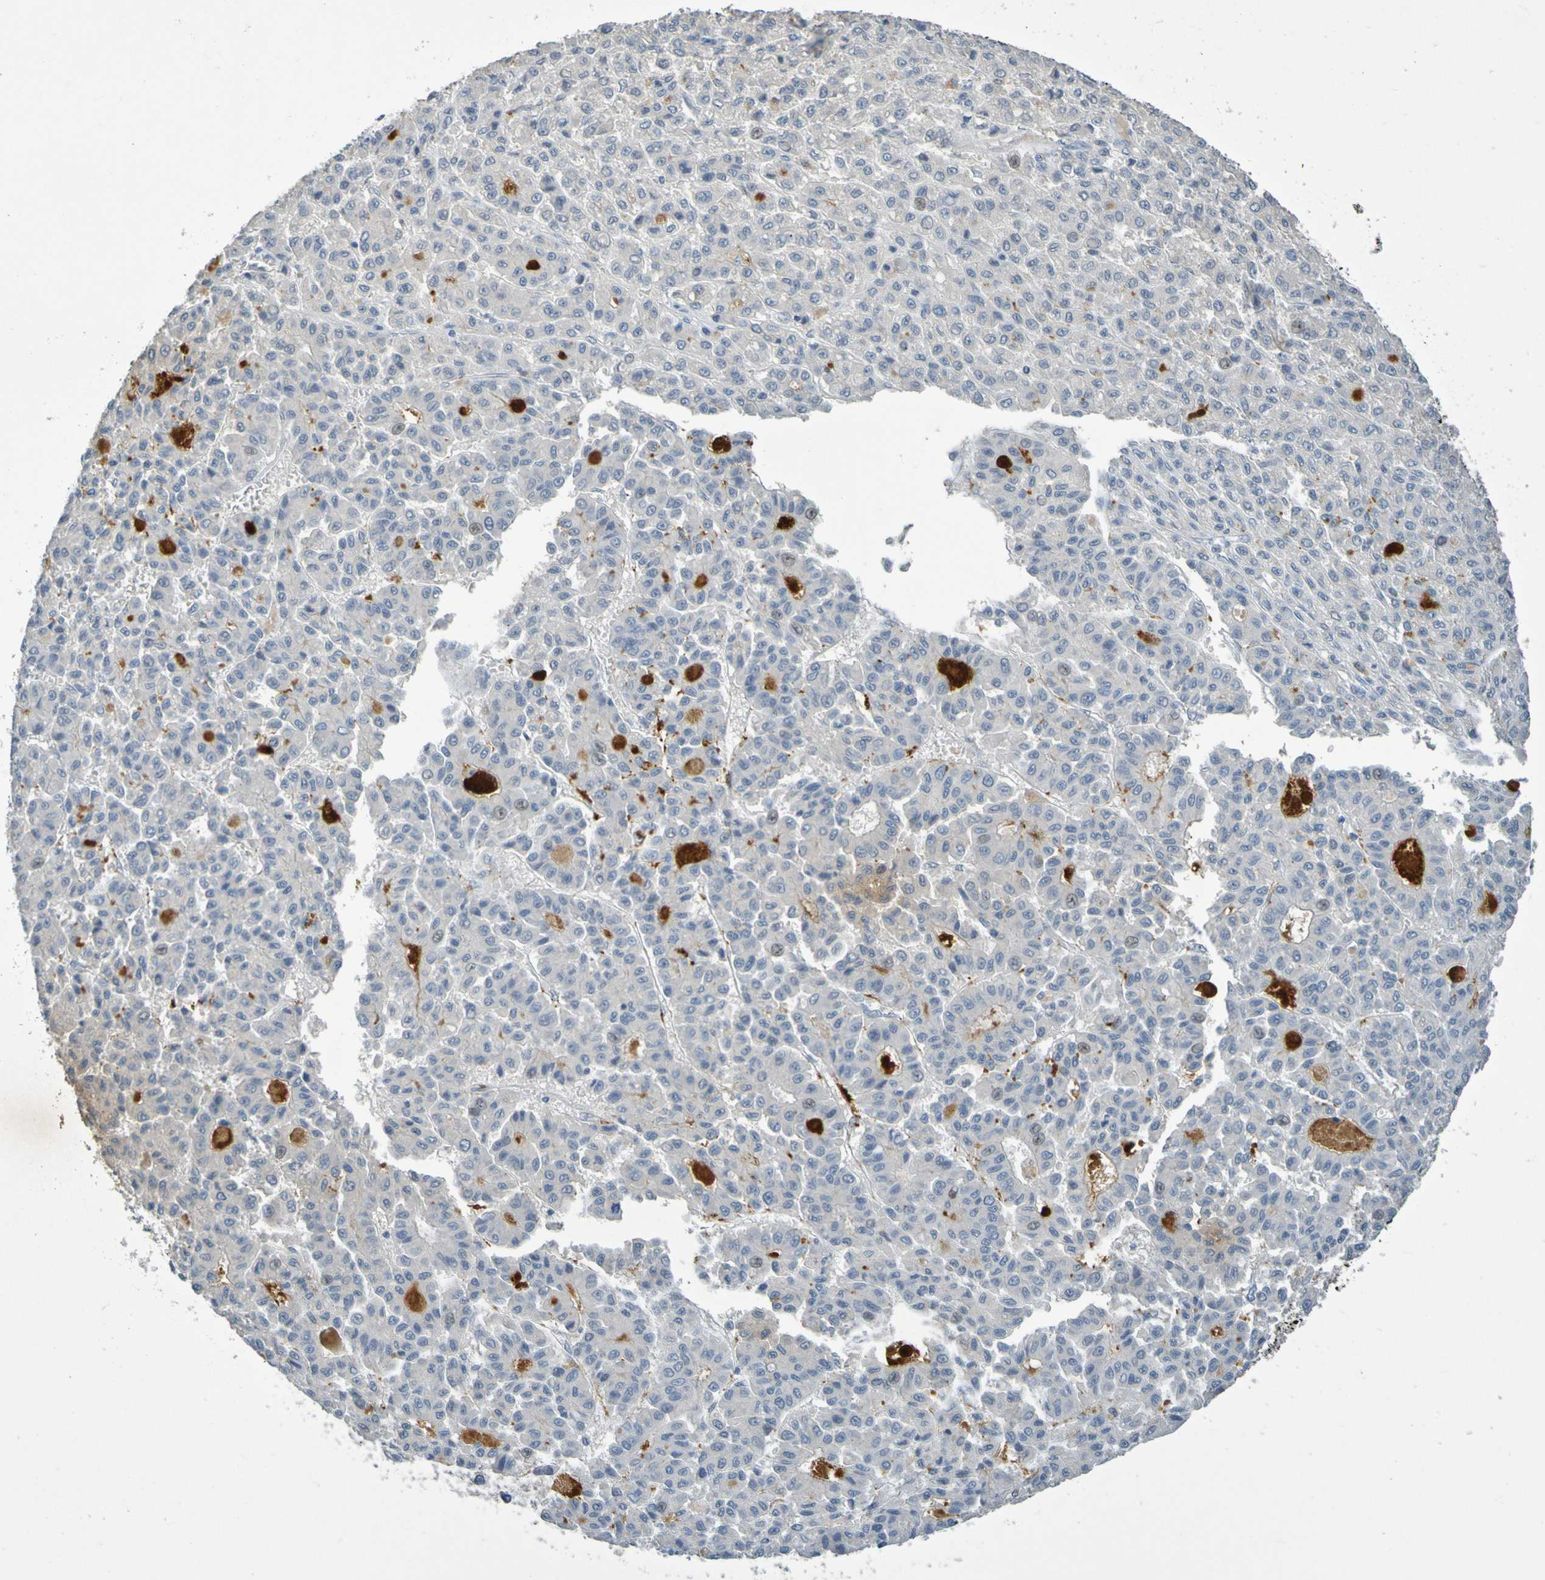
{"staining": {"intensity": "negative", "quantity": "none", "location": "none"}, "tissue": "liver cancer", "cell_type": "Tumor cells", "image_type": "cancer", "snomed": [{"axis": "morphology", "description": "Carcinoma, Hepatocellular, NOS"}, {"axis": "topography", "description": "Liver"}], "caption": "A photomicrograph of liver hepatocellular carcinoma stained for a protein demonstrates no brown staining in tumor cells.", "gene": "IL10", "patient": {"sex": "male", "age": 70}}